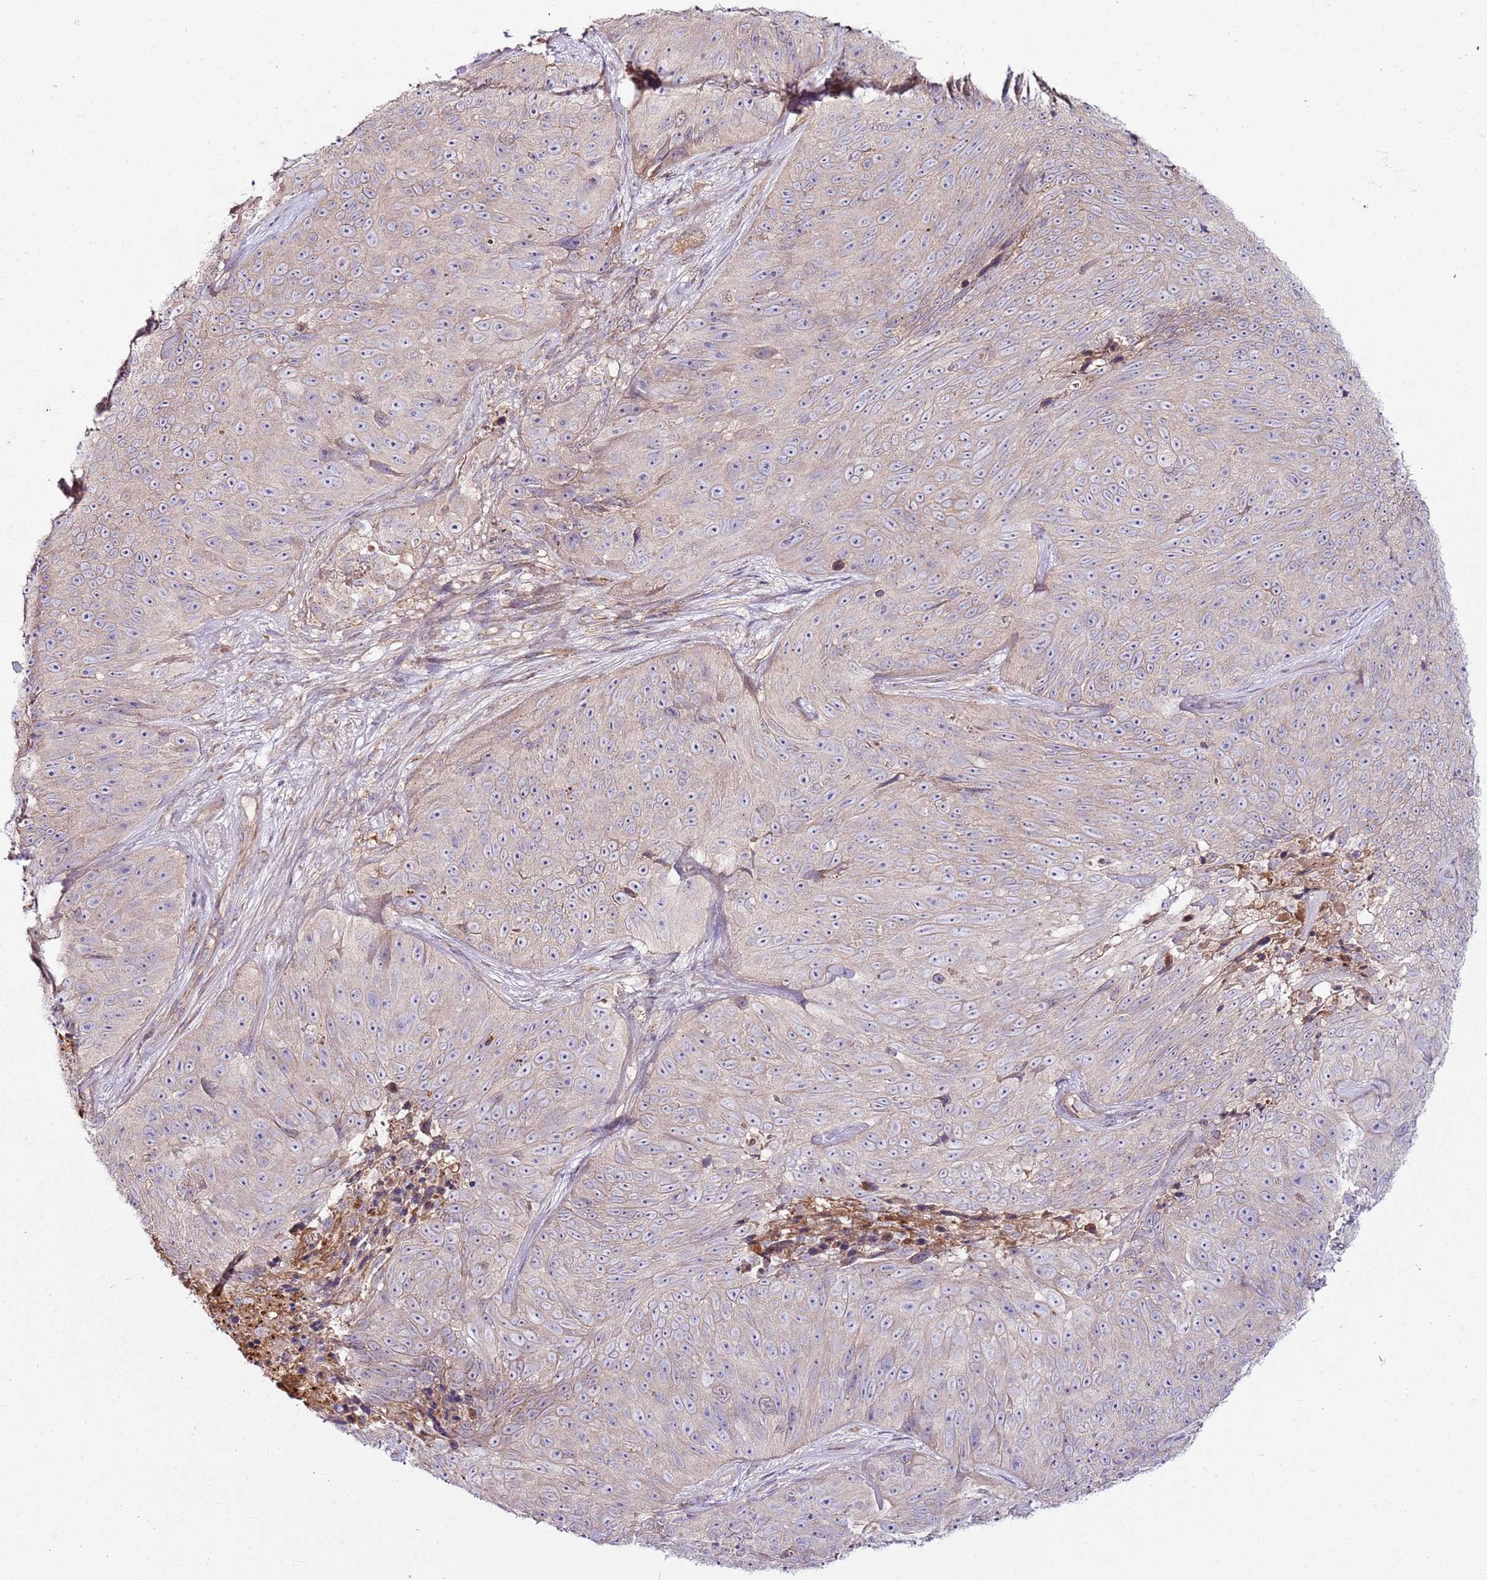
{"staining": {"intensity": "weak", "quantity": "<25%", "location": "cytoplasmic/membranous"}, "tissue": "skin cancer", "cell_type": "Tumor cells", "image_type": "cancer", "snomed": [{"axis": "morphology", "description": "Squamous cell carcinoma, NOS"}, {"axis": "topography", "description": "Skin"}], "caption": "Protein analysis of skin cancer exhibits no significant positivity in tumor cells.", "gene": "KRTAP21-3", "patient": {"sex": "female", "age": 87}}